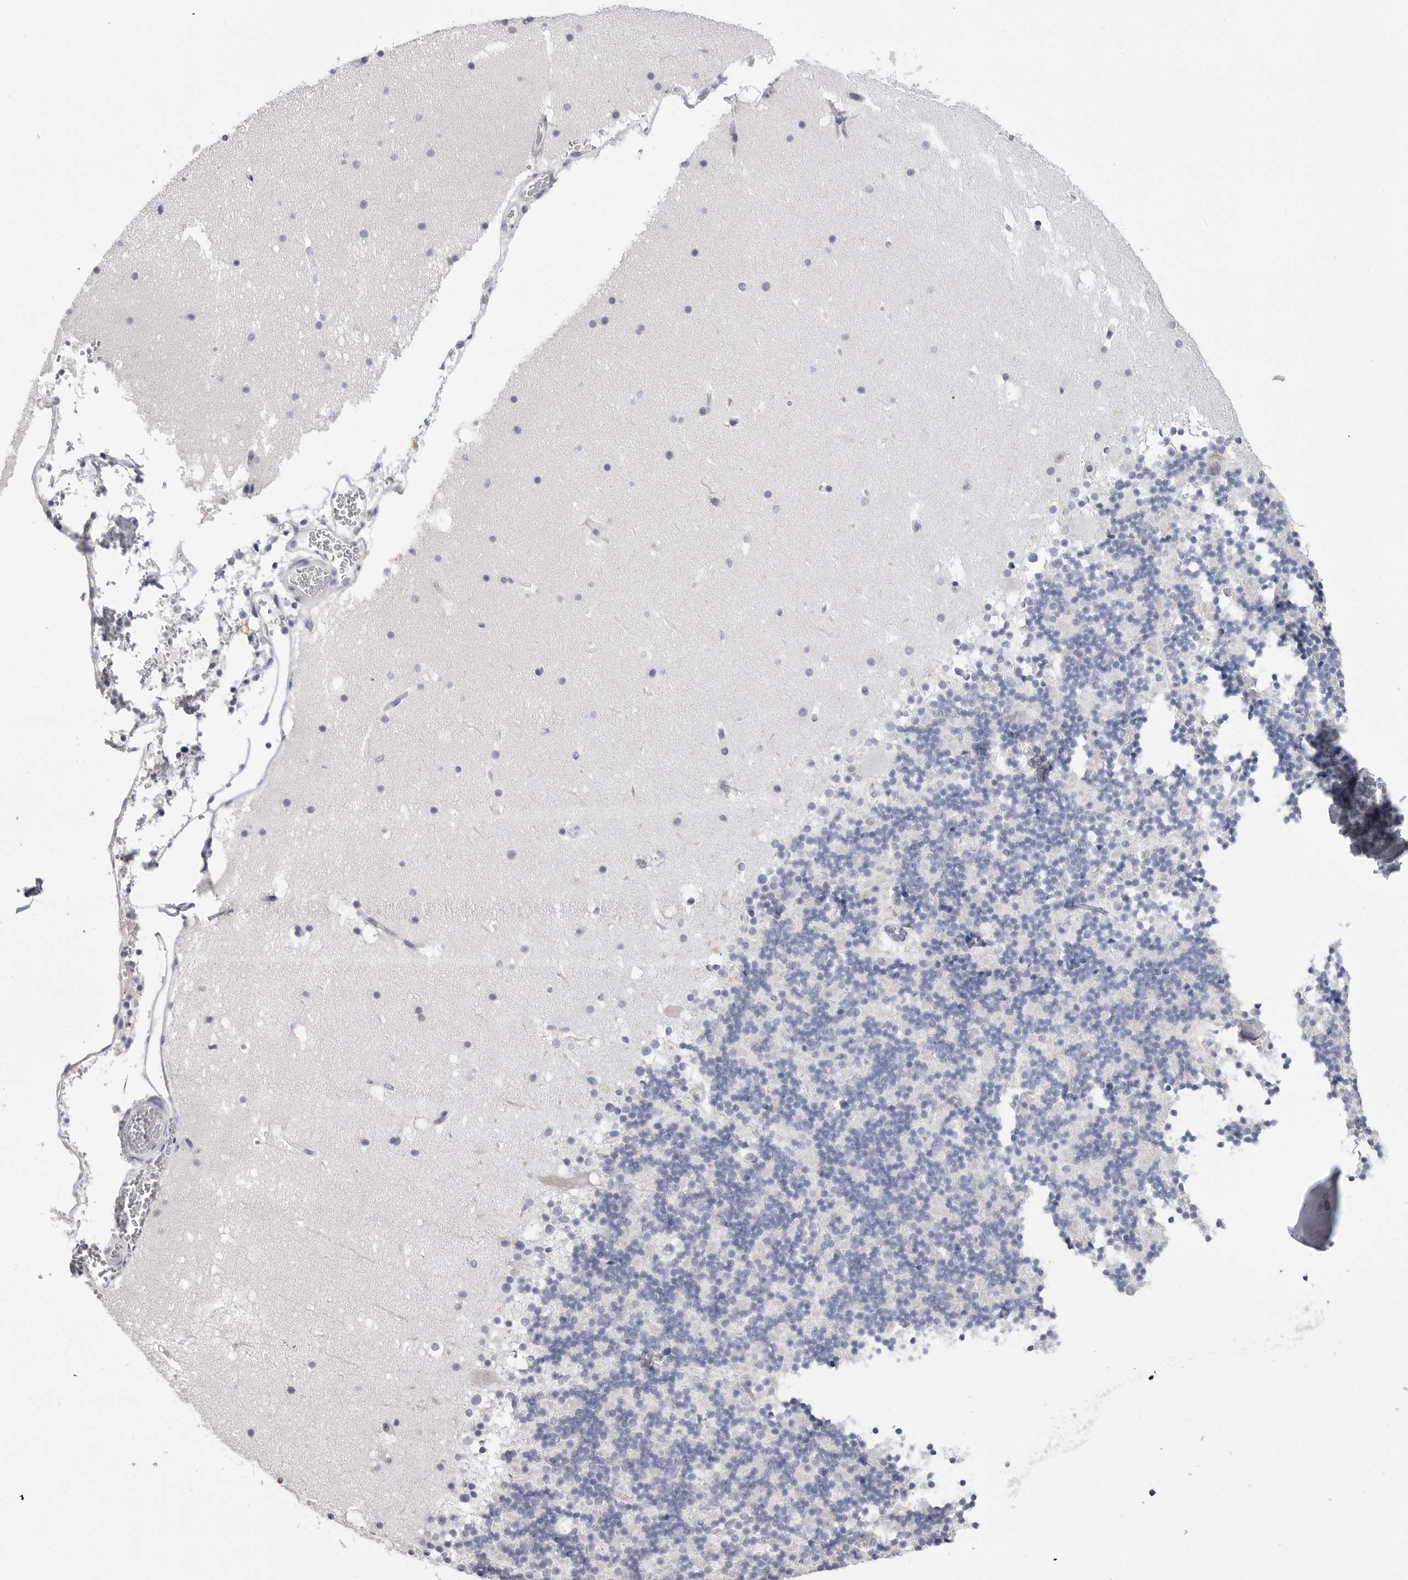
{"staining": {"intensity": "negative", "quantity": "none", "location": "none"}, "tissue": "cerebellum", "cell_type": "Cells in granular layer", "image_type": "normal", "snomed": [{"axis": "morphology", "description": "Normal tissue, NOS"}, {"axis": "topography", "description": "Cerebellum"}], "caption": "Micrograph shows no protein staining in cells in granular layer of benign cerebellum.", "gene": "CPB1", "patient": {"sex": "male", "age": 57}}